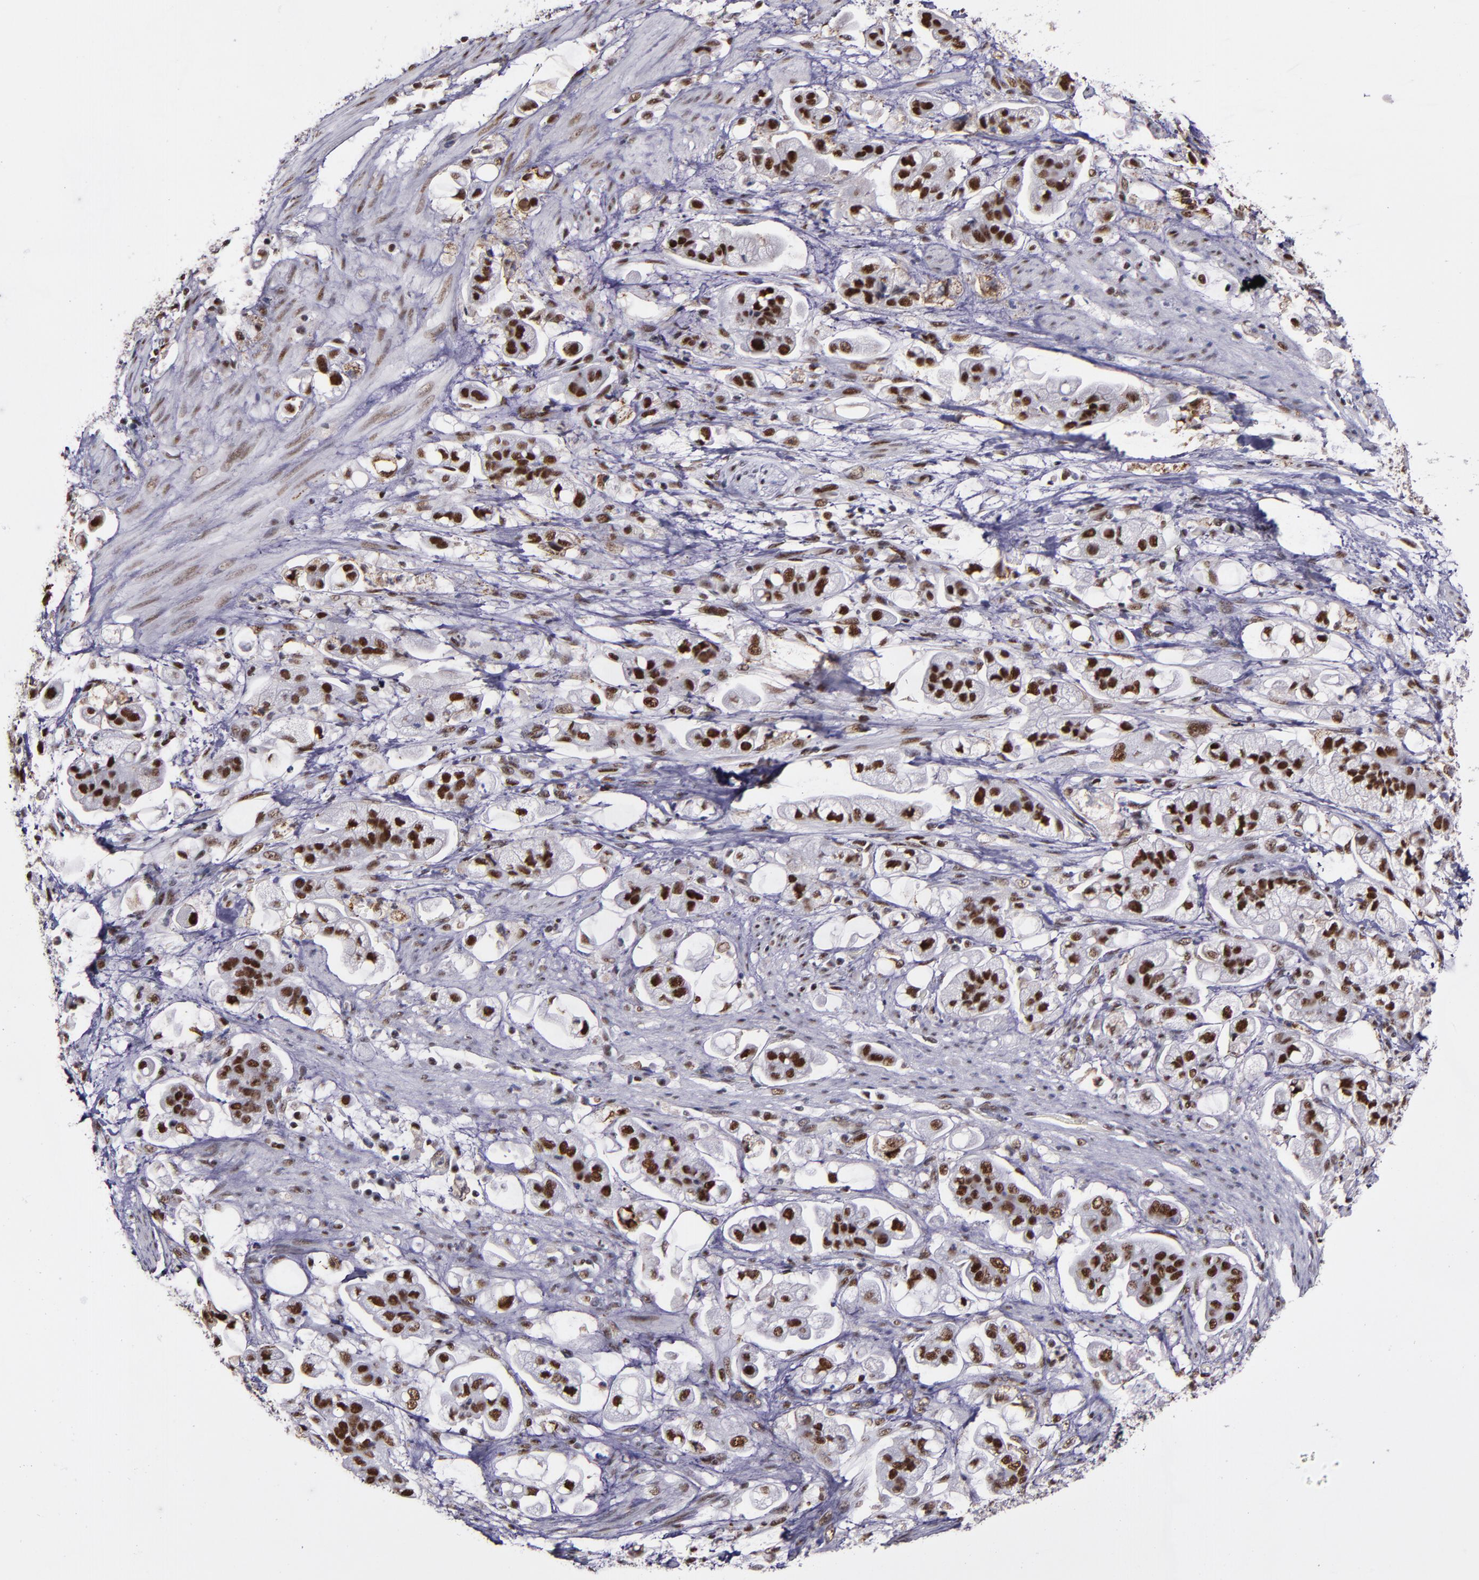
{"staining": {"intensity": "strong", "quantity": ">75%", "location": "nuclear"}, "tissue": "stomach cancer", "cell_type": "Tumor cells", "image_type": "cancer", "snomed": [{"axis": "morphology", "description": "Adenocarcinoma, NOS"}, {"axis": "topography", "description": "Stomach"}], "caption": "Protein analysis of stomach adenocarcinoma tissue displays strong nuclear expression in approximately >75% of tumor cells.", "gene": "PPP4R3A", "patient": {"sex": "male", "age": 62}}